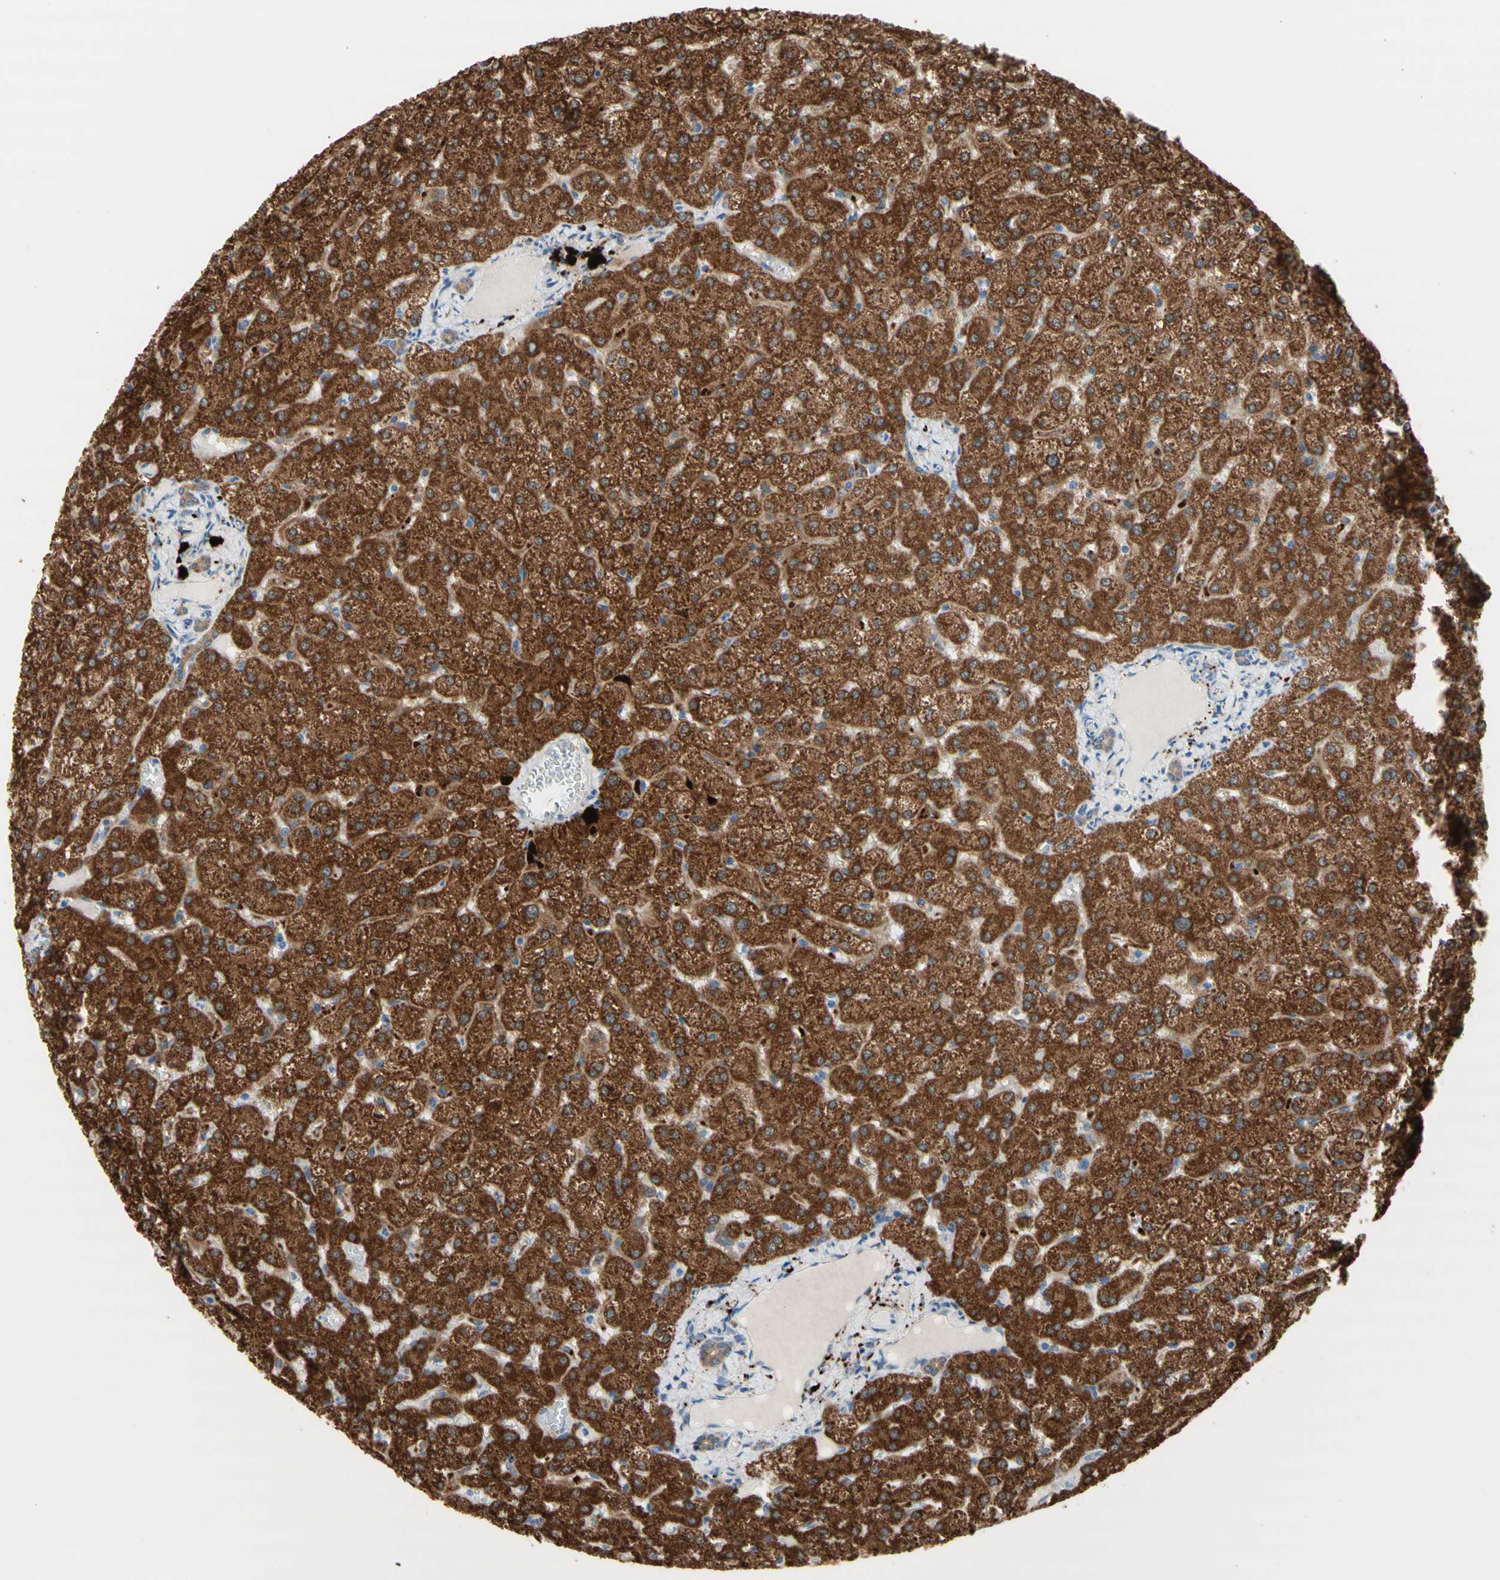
{"staining": {"intensity": "negative", "quantity": "none", "location": "none"}, "tissue": "liver", "cell_type": "Cholangiocytes", "image_type": "normal", "snomed": [{"axis": "morphology", "description": "Normal tissue, NOS"}, {"axis": "topography", "description": "Liver"}], "caption": "Immunohistochemistry histopathology image of normal liver stained for a protein (brown), which reveals no expression in cholangiocytes.", "gene": "URB2", "patient": {"sex": "female", "age": 32}}